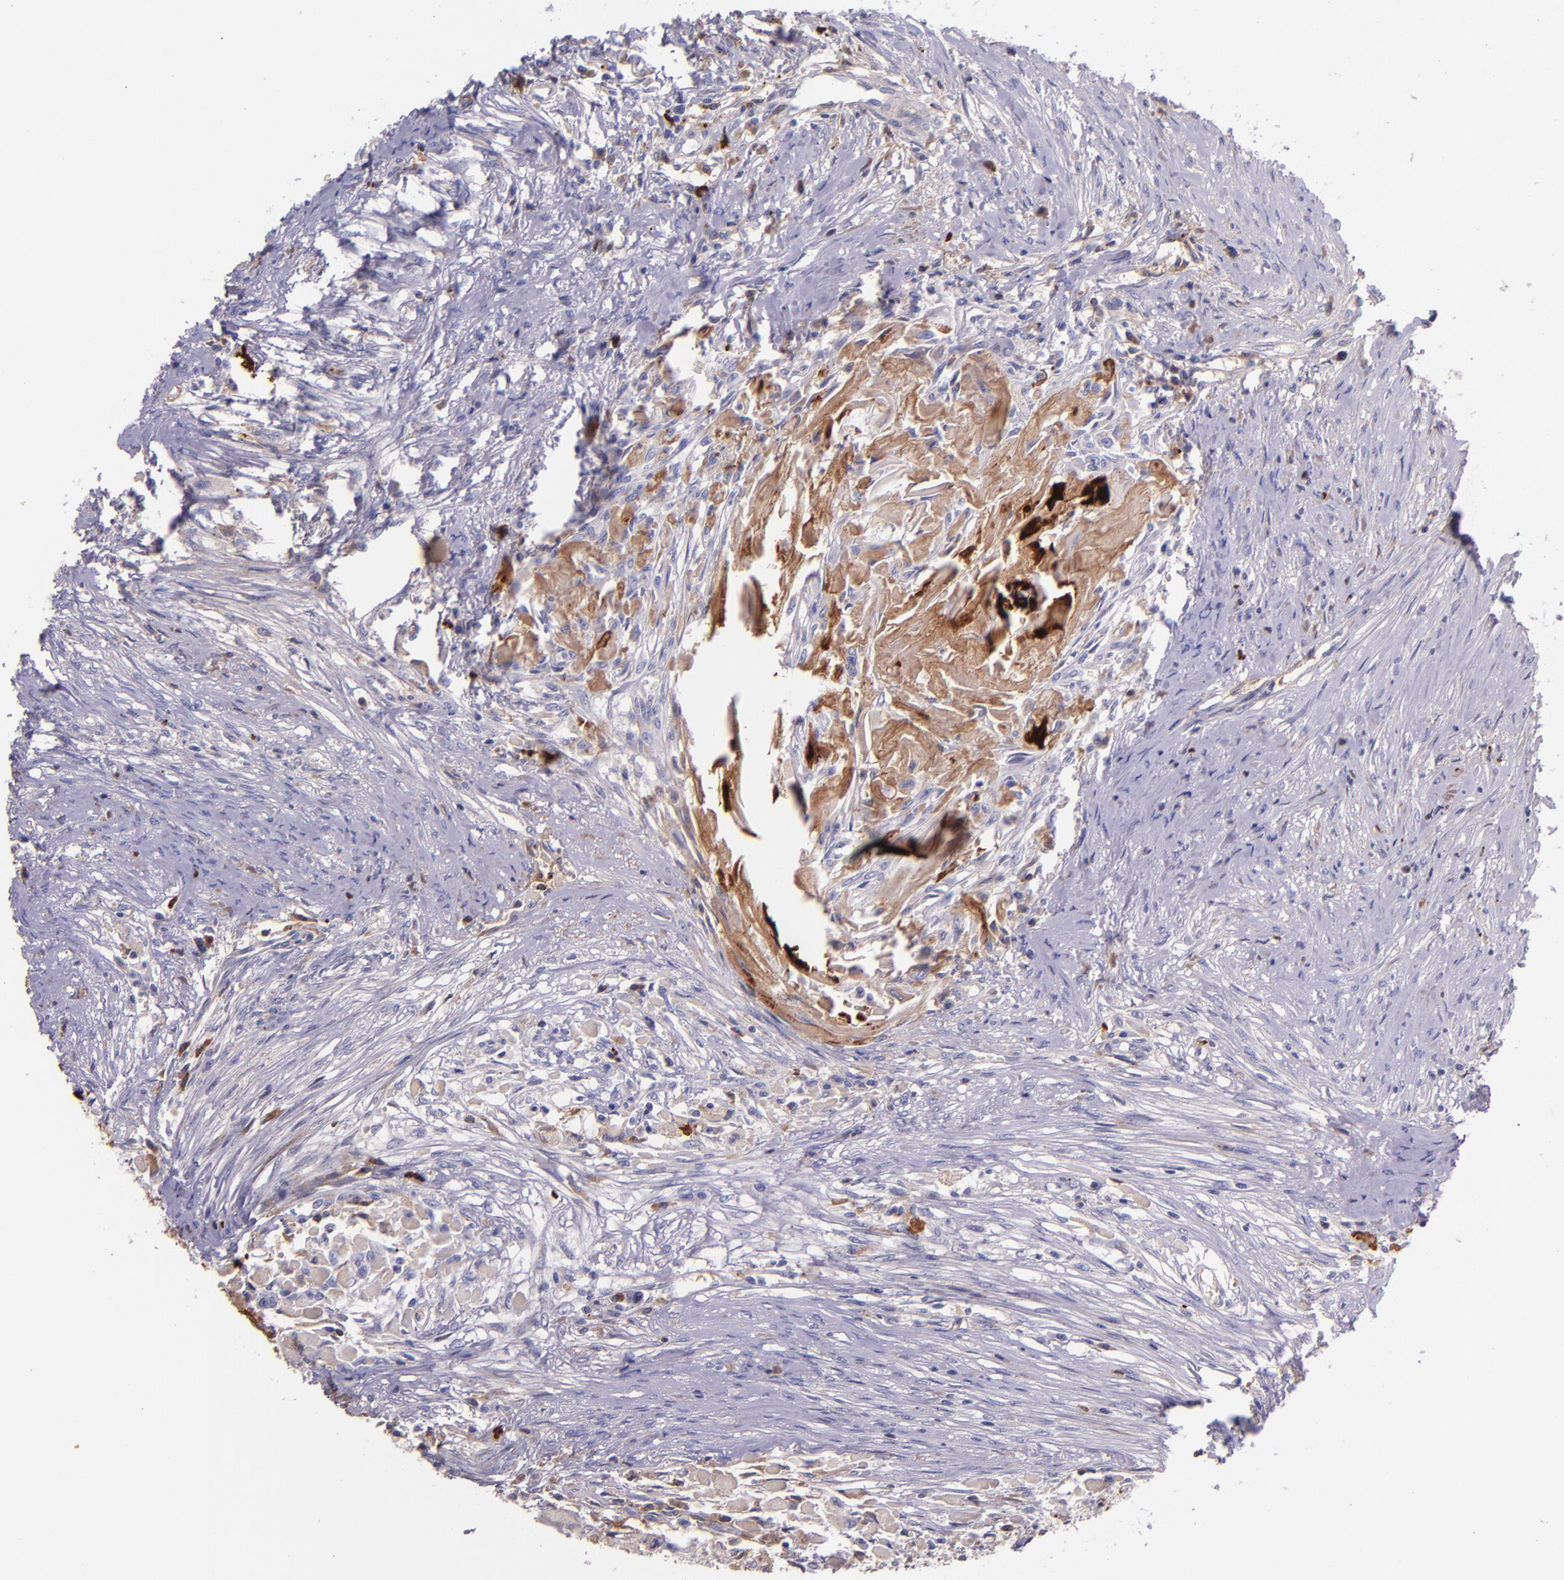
{"staining": {"intensity": "weak", "quantity": "<25%", "location": "cytoplasmic/membranous"}, "tissue": "head and neck cancer", "cell_type": "Tumor cells", "image_type": "cancer", "snomed": [{"axis": "morphology", "description": "Squamous cell carcinoma, NOS"}, {"axis": "topography", "description": "Head-Neck"}], "caption": "Micrograph shows no protein positivity in tumor cells of squamous cell carcinoma (head and neck) tissue.", "gene": "KNG1", "patient": {"sex": "male", "age": 64}}